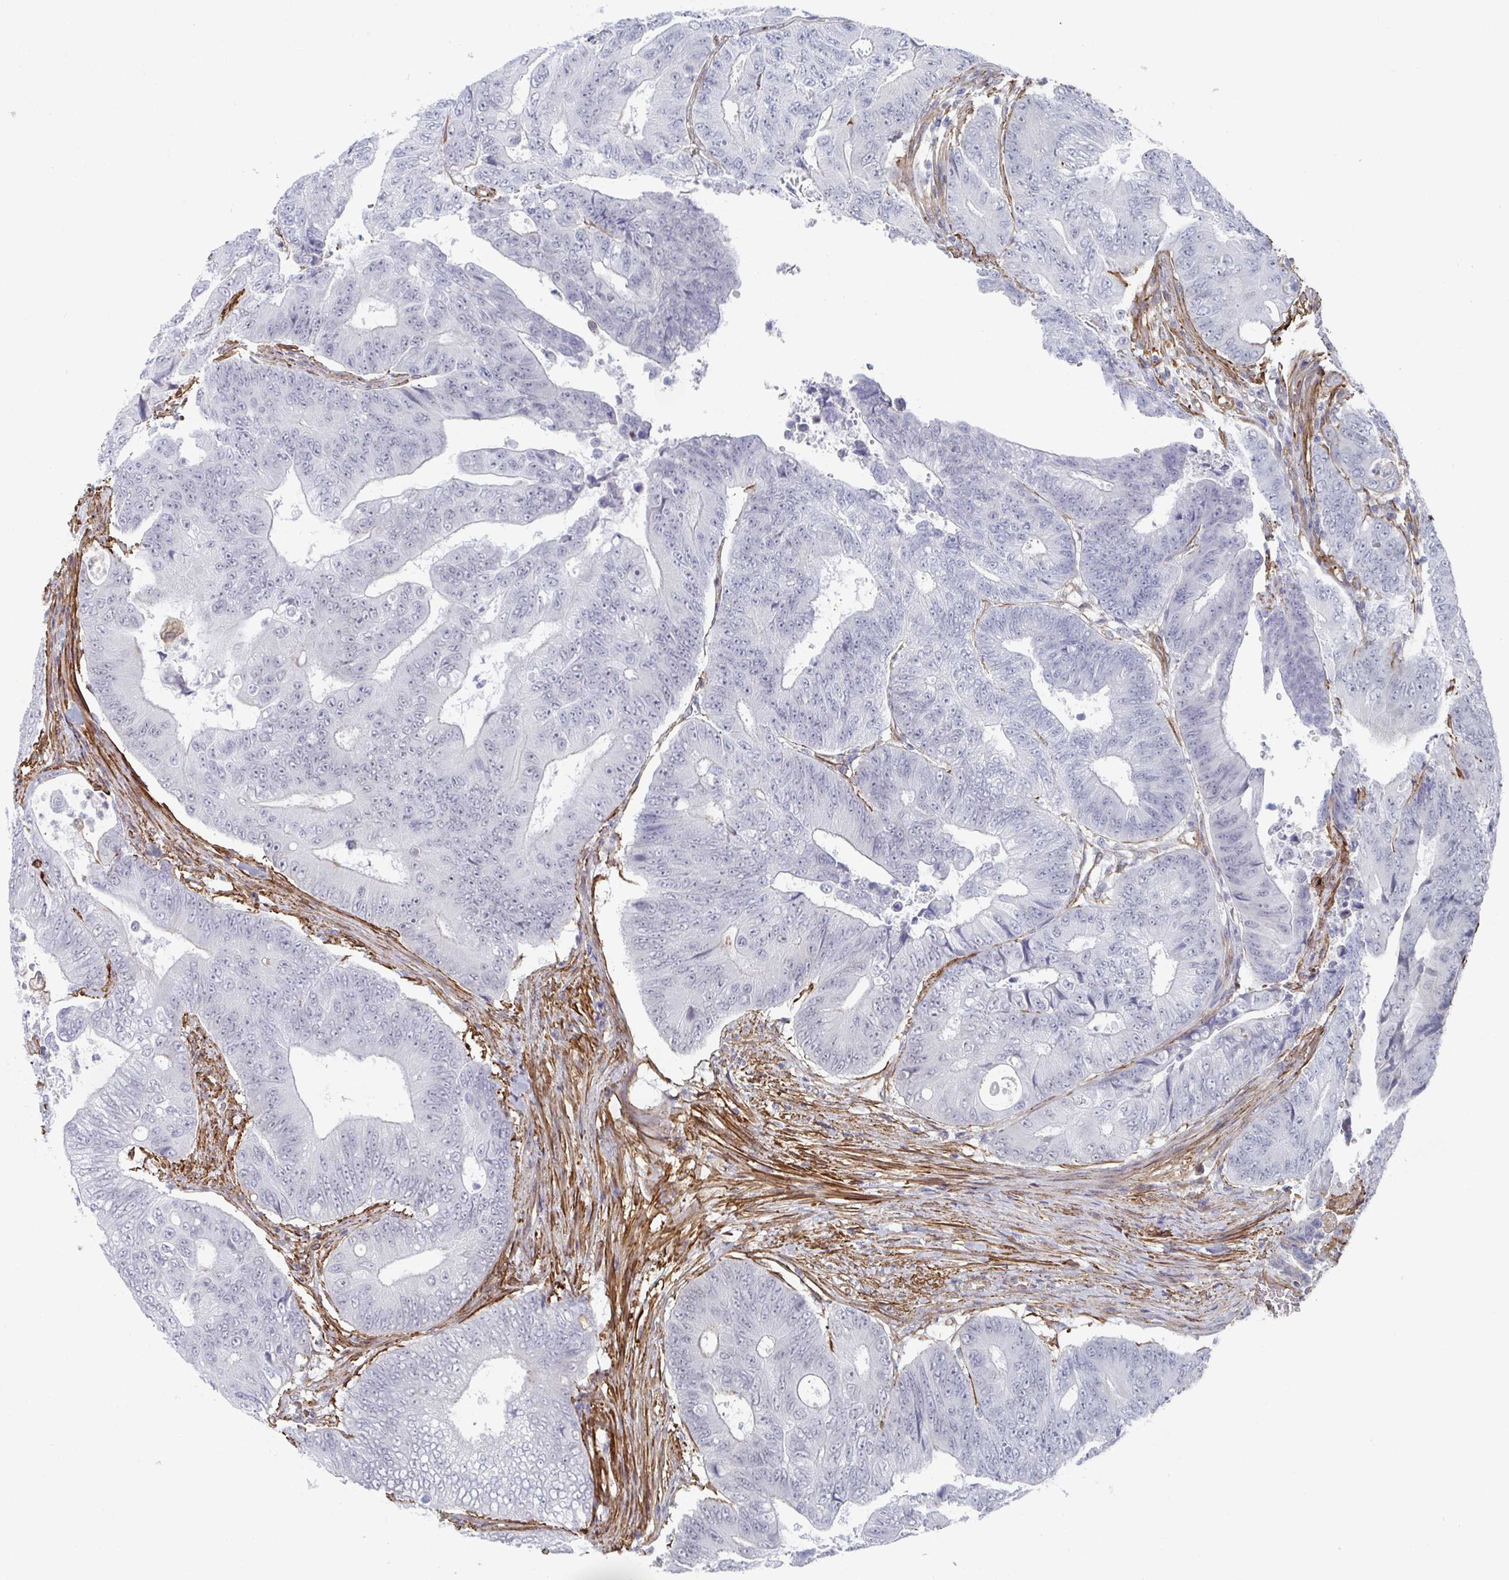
{"staining": {"intensity": "negative", "quantity": "none", "location": "none"}, "tissue": "colorectal cancer", "cell_type": "Tumor cells", "image_type": "cancer", "snomed": [{"axis": "morphology", "description": "Adenocarcinoma, NOS"}, {"axis": "topography", "description": "Colon"}], "caption": "This is a histopathology image of immunohistochemistry staining of colorectal cancer, which shows no expression in tumor cells.", "gene": "NEURL4", "patient": {"sex": "female", "age": 48}}